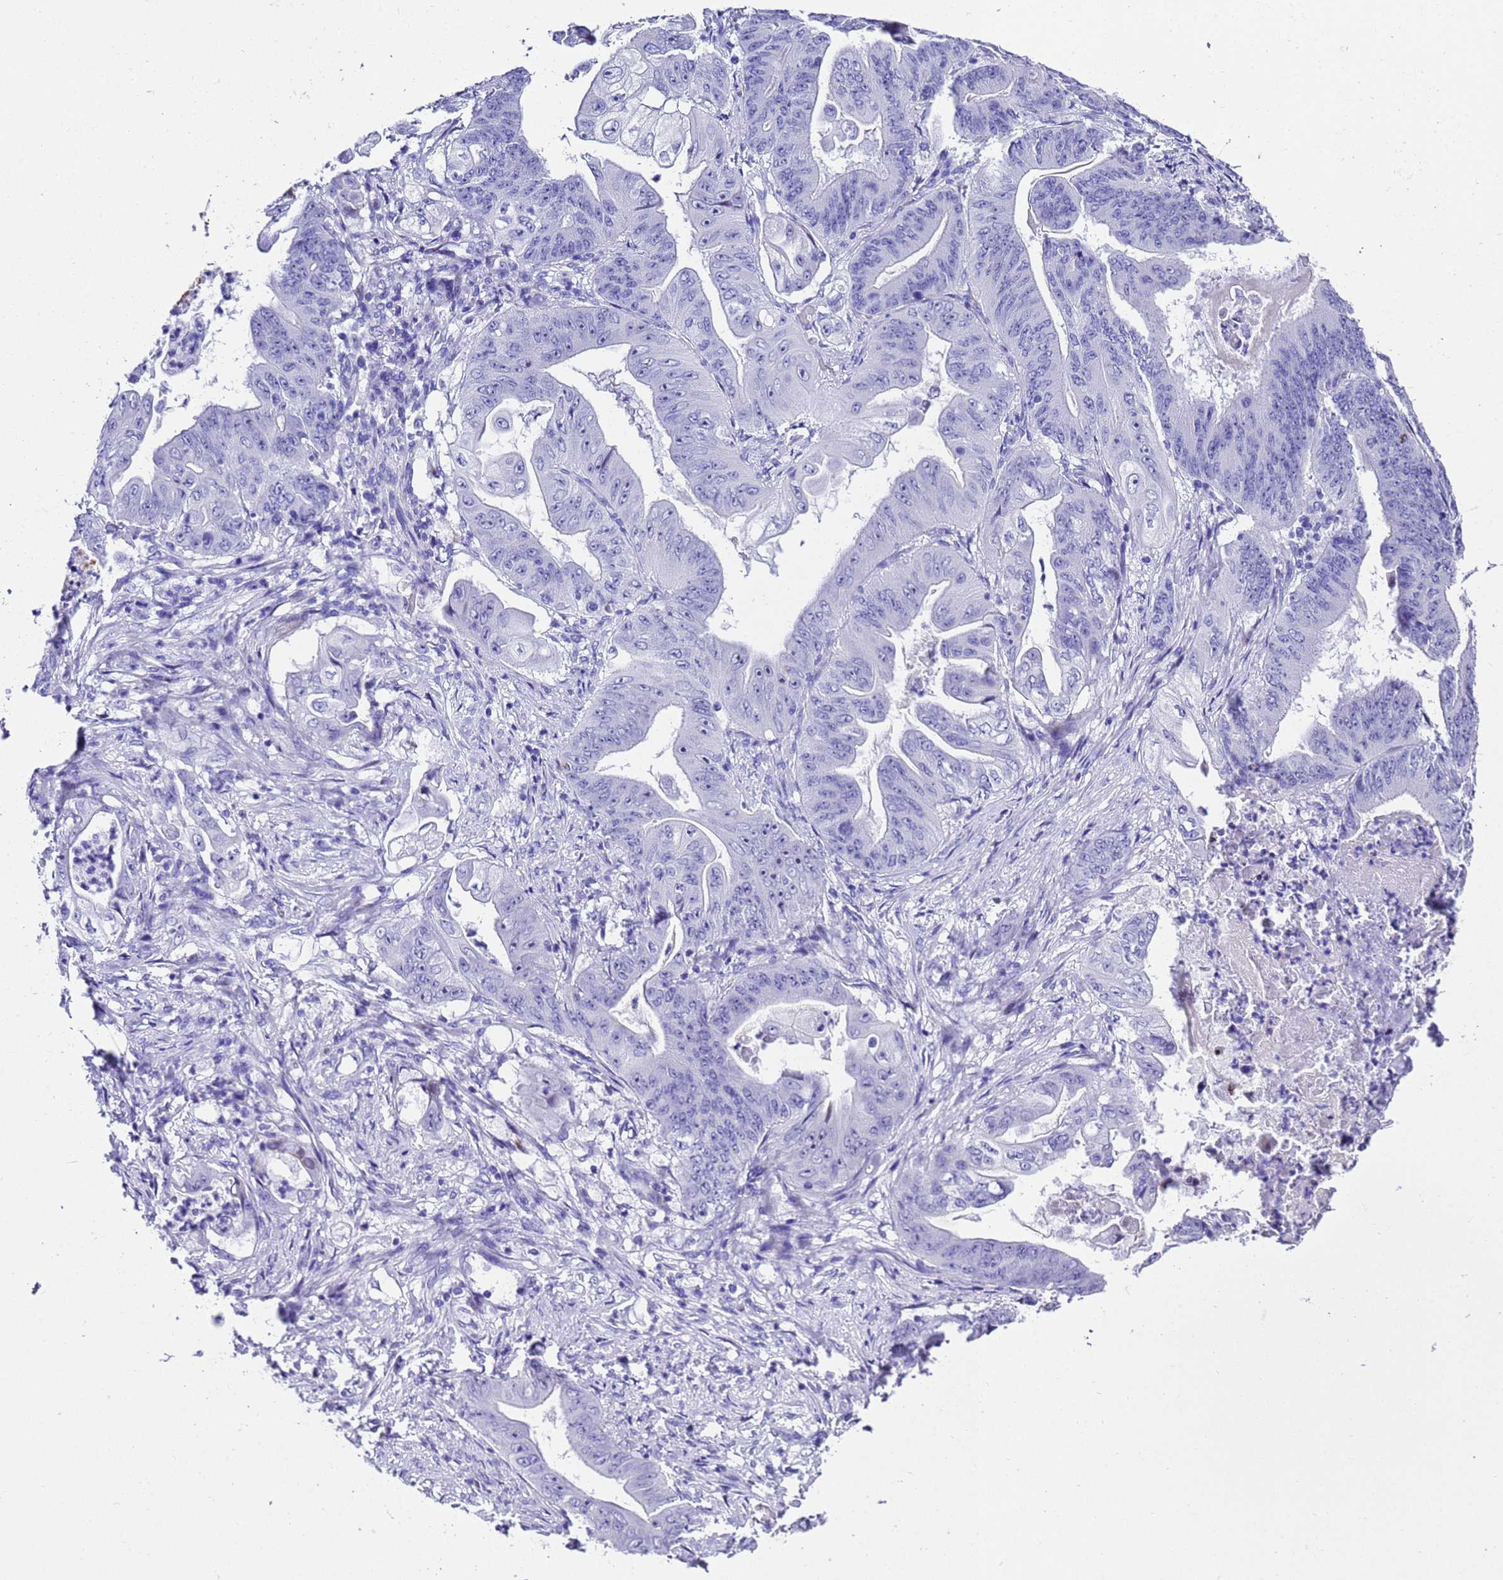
{"staining": {"intensity": "negative", "quantity": "none", "location": "none"}, "tissue": "stomach cancer", "cell_type": "Tumor cells", "image_type": "cancer", "snomed": [{"axis": "morphology", "description": "Adenocarcinoma, NOS"}, {"axis": "topography", "description": "Stomach"}], "caption": "DAB (3,3'-diaminobenzidine) immunohistochemical staining of stomach cancer (adenocarcinoma) exhibits no significant positivity in tumor cells.", "gene": "UGT2B10", "patient": {"sex": "female", "age": 73}}